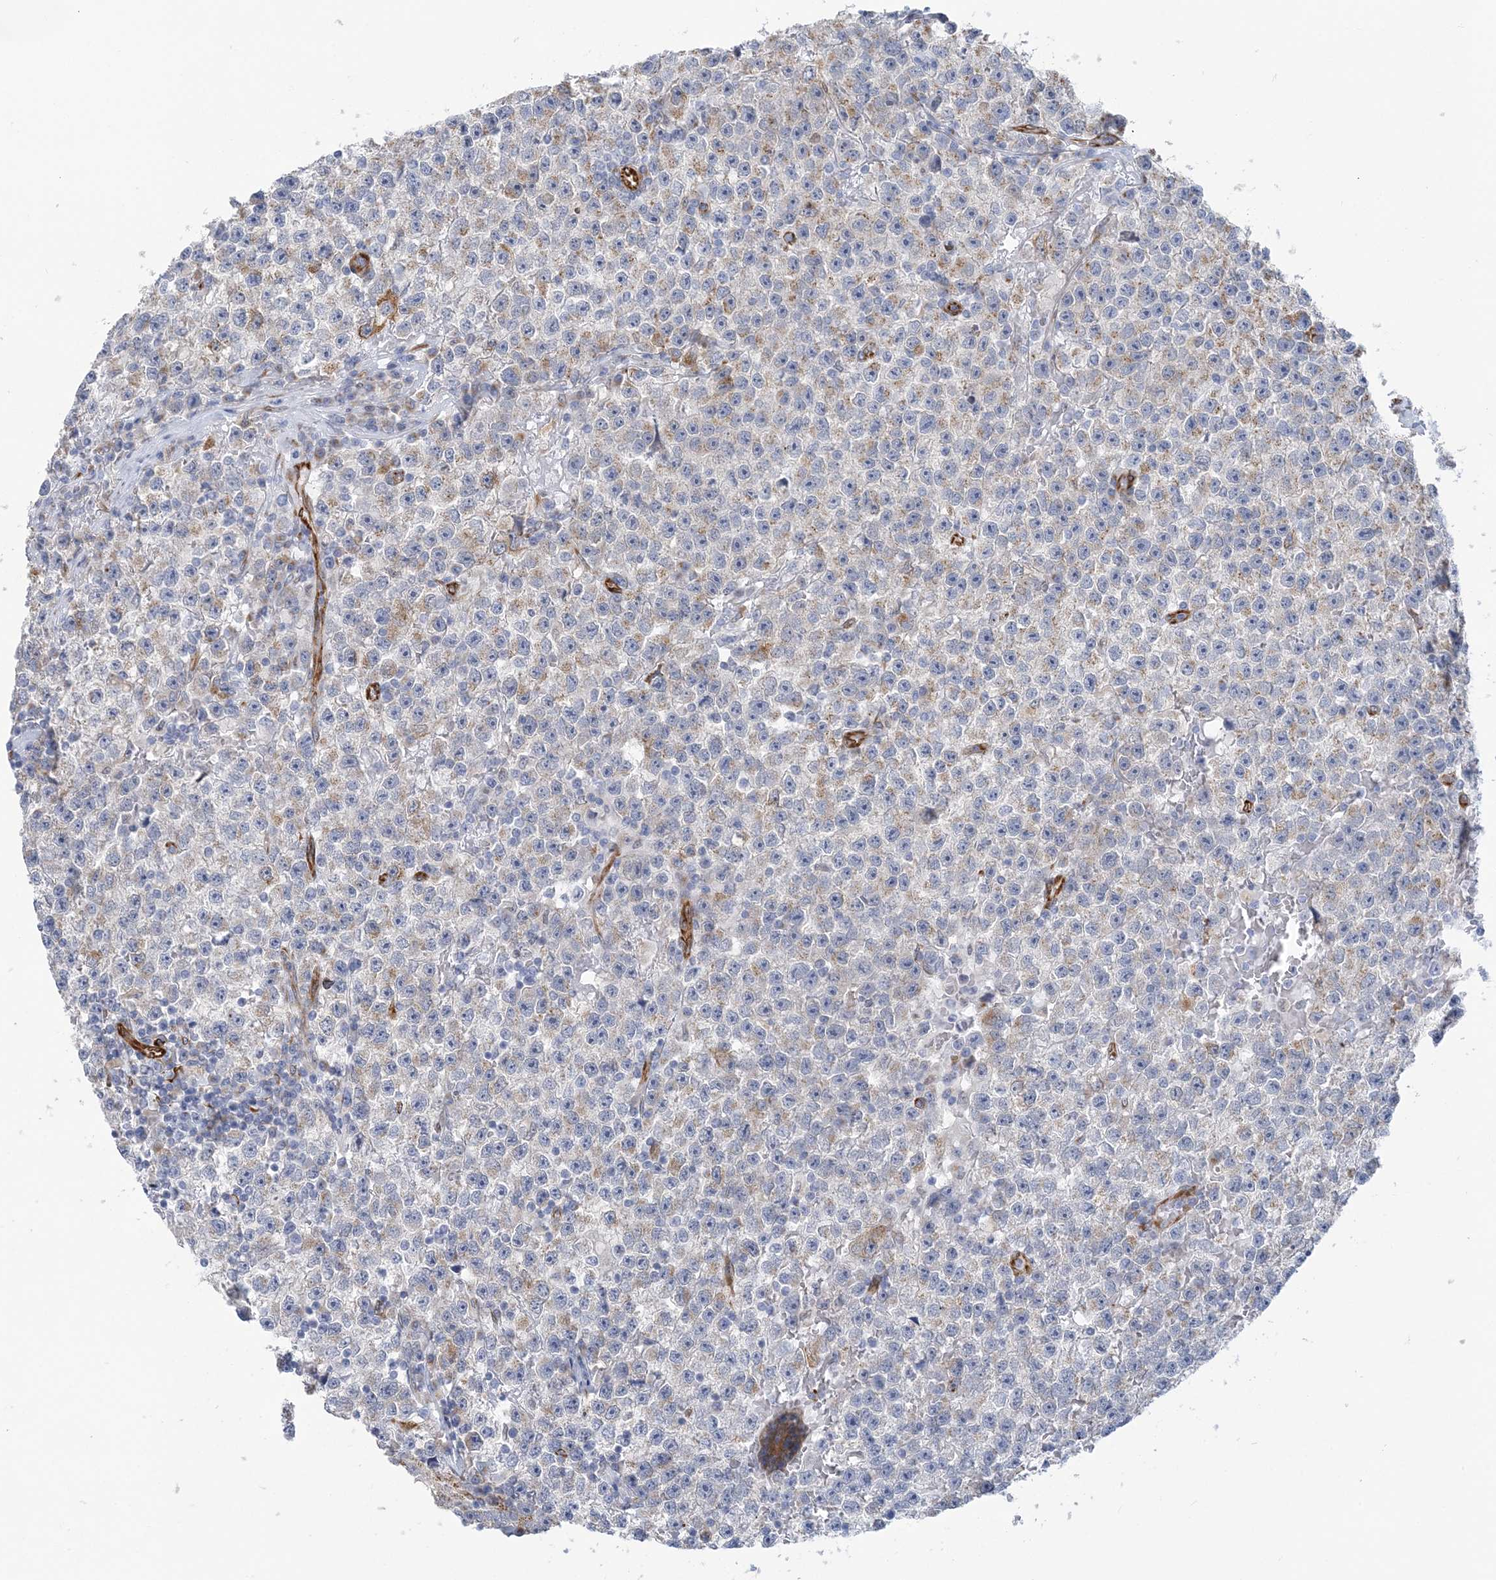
{"staining": {"intensity": "negative", "quantity": "none", "location": "none"}, "tissue": "testis cancer", "cell_type": "Tumor cells", "image_type": "cancer", "snomed": [{"axis": "morphology", "description": "Seminoma, NOS"}, {"axis": "topography", "description": "Testis"}], "caption": "Human testis cancer (seminoma) stained for a protein using immunohistochemistry (IHC) displays no positivity in tumor cells.", "gene": "PLEKHG4B", "patient": {"sex": "male", "age": 22}}